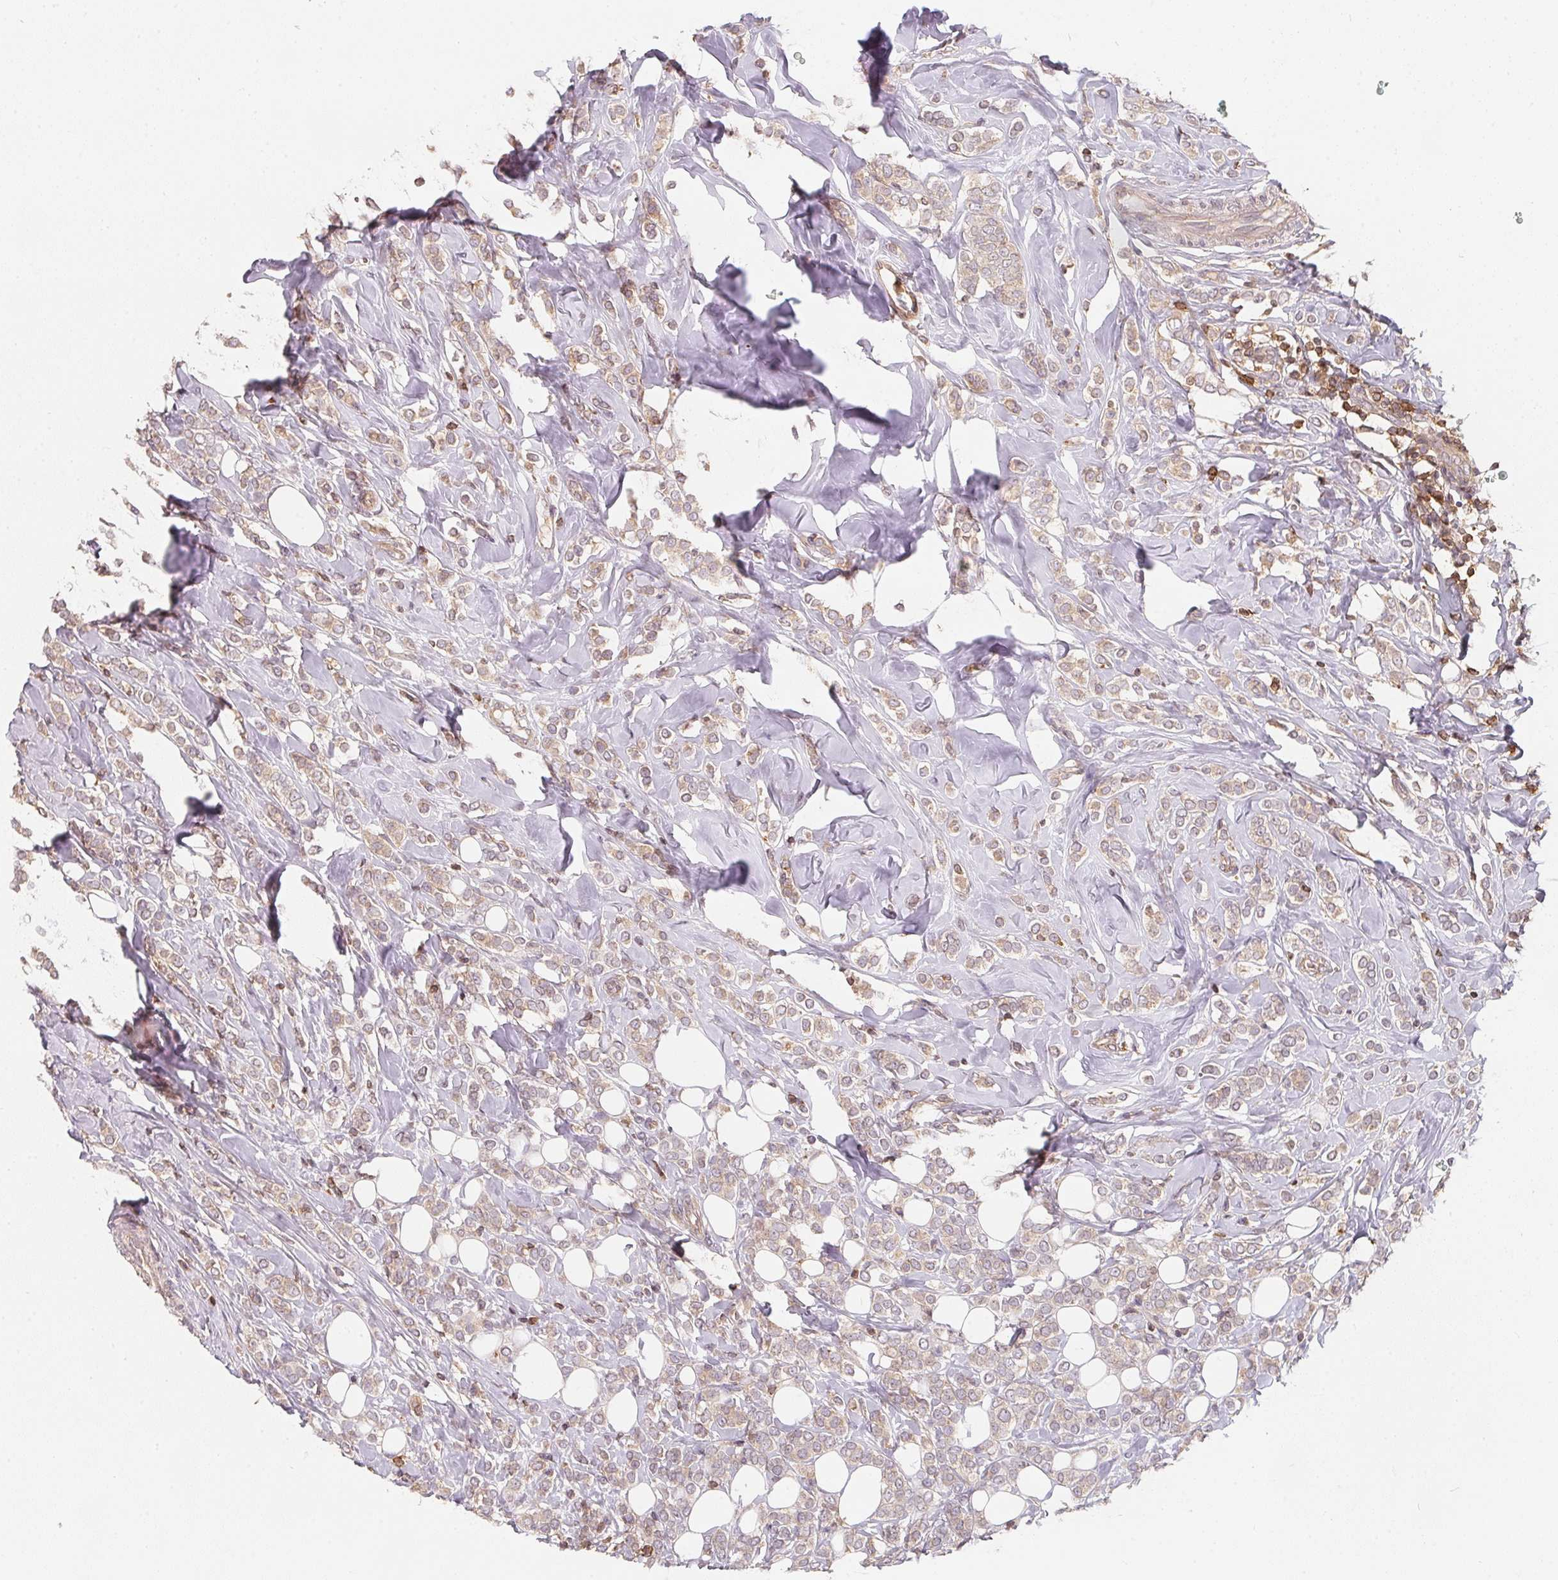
{"staining": {"intensity": "weak", "quantity": "25%-75%", "location": "cytoplasmic/membranous"}, "tissue": "breast cancer", "cell_type": "Tumor cells", "image_type": "cancer", "snomed": [{"axis": "morphology", "description": "Lobular carcinoma"}, {"axis": "topography", "description": "Breast"}], "caption": "DAB (3,3'-diaminobenzidine) immunohistochemical staining of lobular carcinoma (breast) demonstrates weak cytoplasmic/membranous protein positivity in approximately 25%-75% of tumor cells.", "gene": "ANKRD13A", "patient": {"sex": "female", "age": 49}}